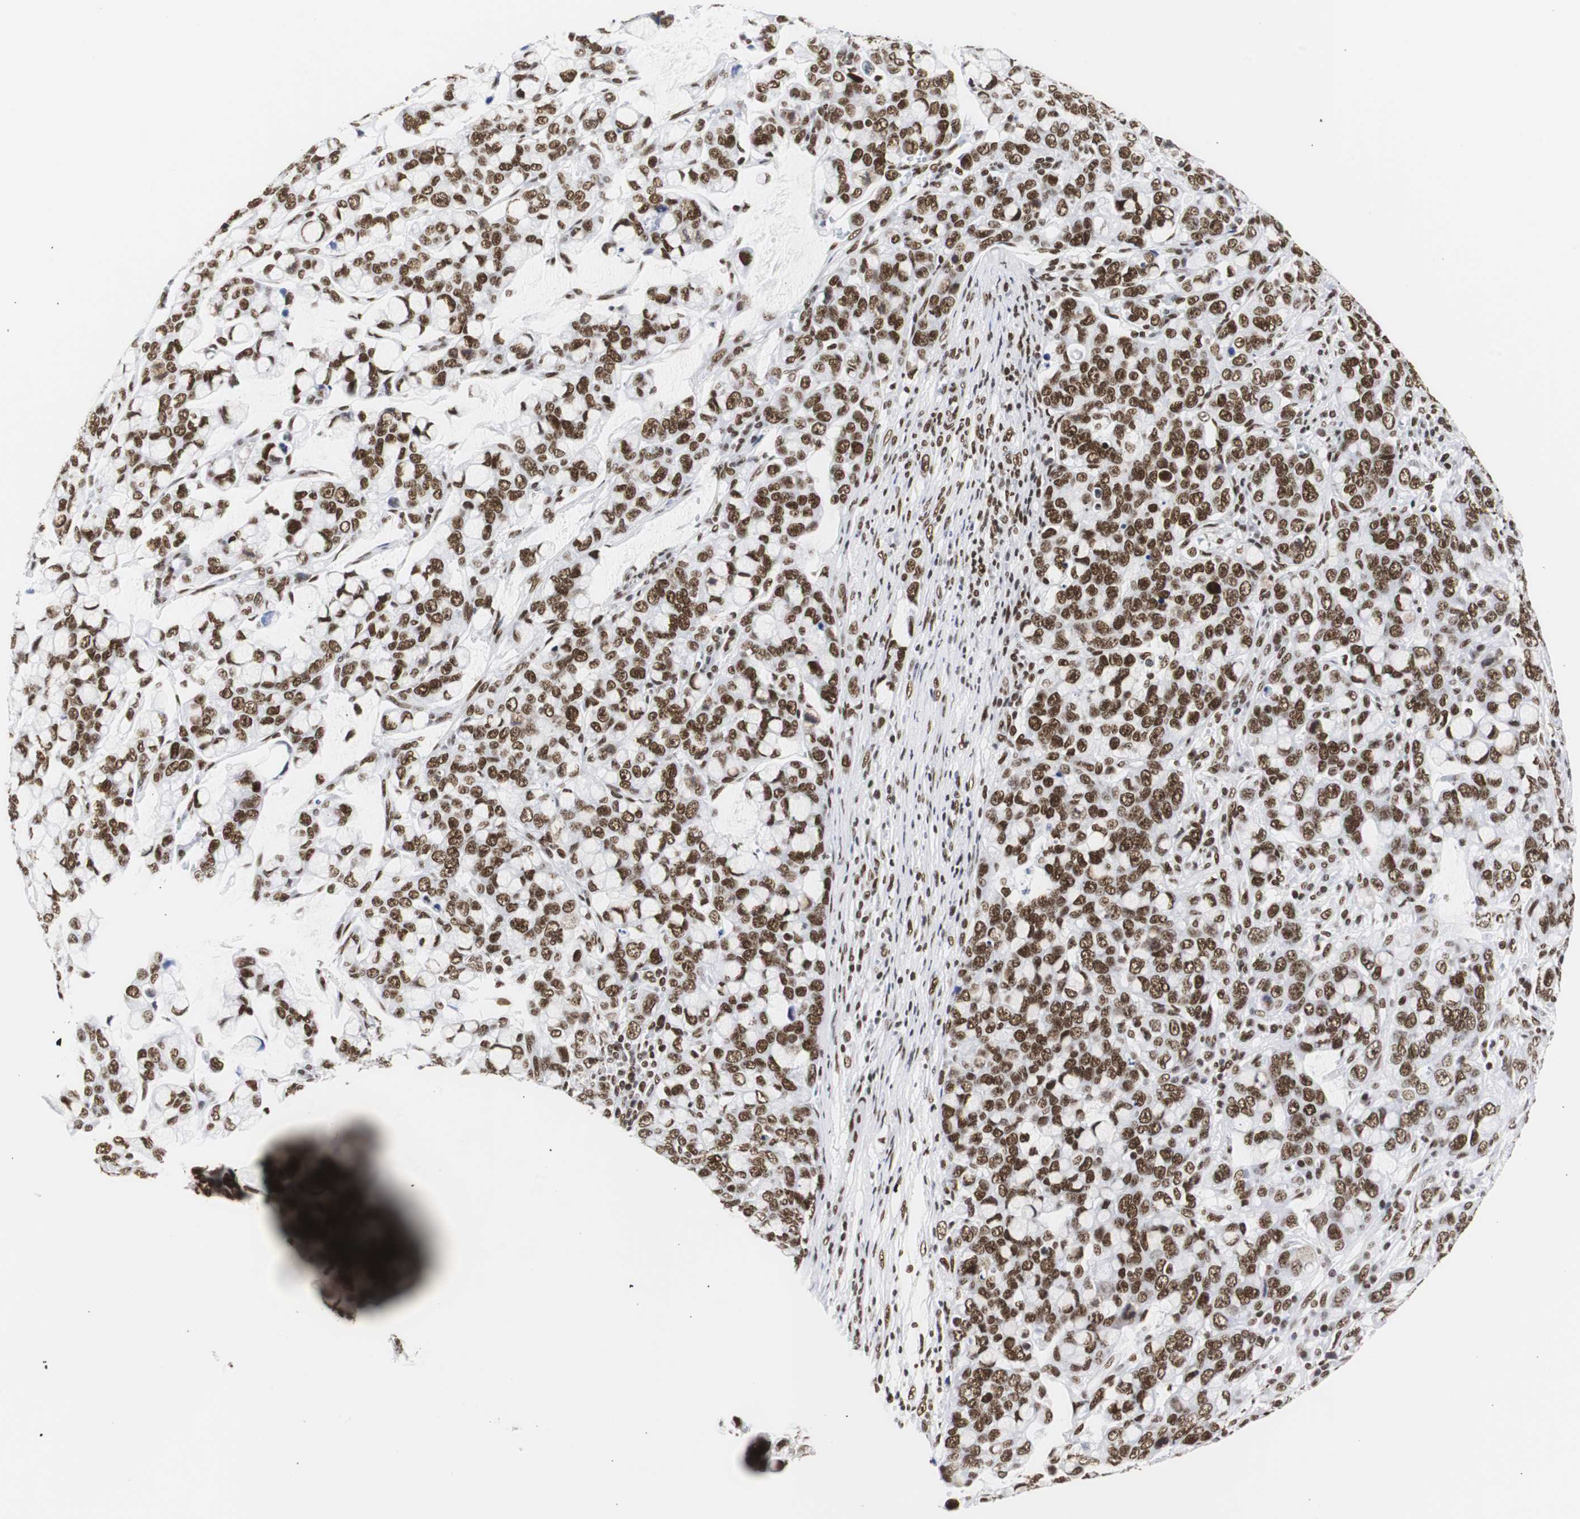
{"staining": {"intensity": "strong", "quantity": ">75%", "location": "nuclear"}, "tissue": "stomach cancer", "cell_type": "Tumor cells", "image_type": "cancer", "snomed": [{"axis": "morphology", "description": "Adenocarcinoma, NOS"}, {"axis": "topography", "description": "Stomach, lower"}], "caption": "Human adenocarcinoma (stomach) stained with a brown dye shows strong nuclear positive positivity in about >75% of tumor cells.", "gene": "HNRNPH2", "patient": {"sex": "male", "age": 84}}